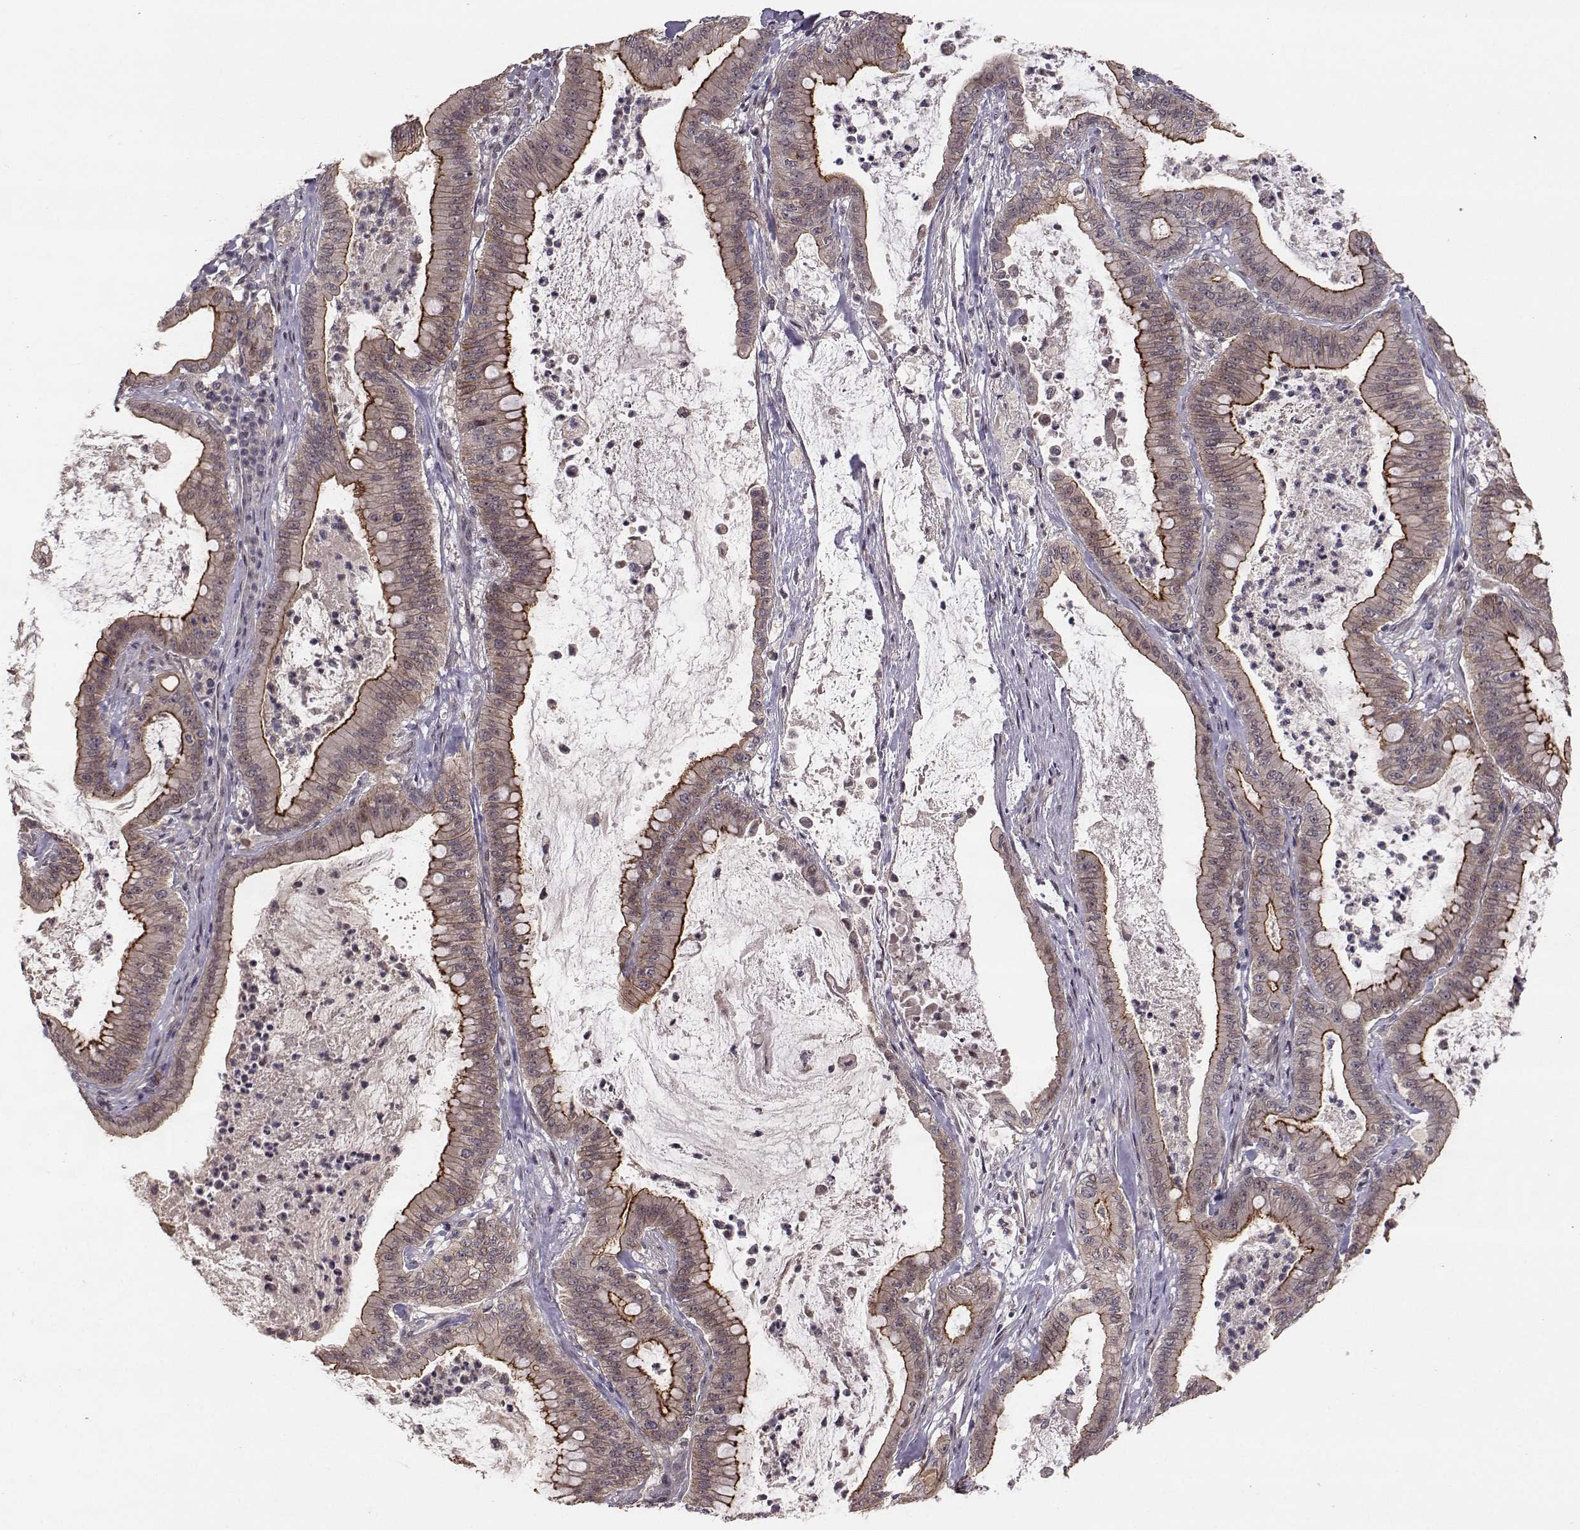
{"staining": {"intensity": "strong", "quantity": "<25%", "location": "cytoplasmic/membranous"}, "tissue": "pancreatic cancer", "cell_type": "Tumor cells", "image_type": "cancer", "snomed": [{"axis": "morphology", "description": "Adenocarcinoma, NOS"}, {"axis": "topography", "description": "Pancreas"}], "caption": "High-magnification brightfield microscopy of pancreatic adenocarcinoma stained with DAB (brown) and counterstained with hematoxylin (blue). tumor cells exhibit strong cytoplasmic/membranous positivity is seen in about<25% of cells. The protein of interest is stained brown, and the nuclei are stained in blue (DAB IHC with brightfield microscopy, high magnification).", "gene": "PLEKHG3", "patient": {"sex": "male", "age": 71}}